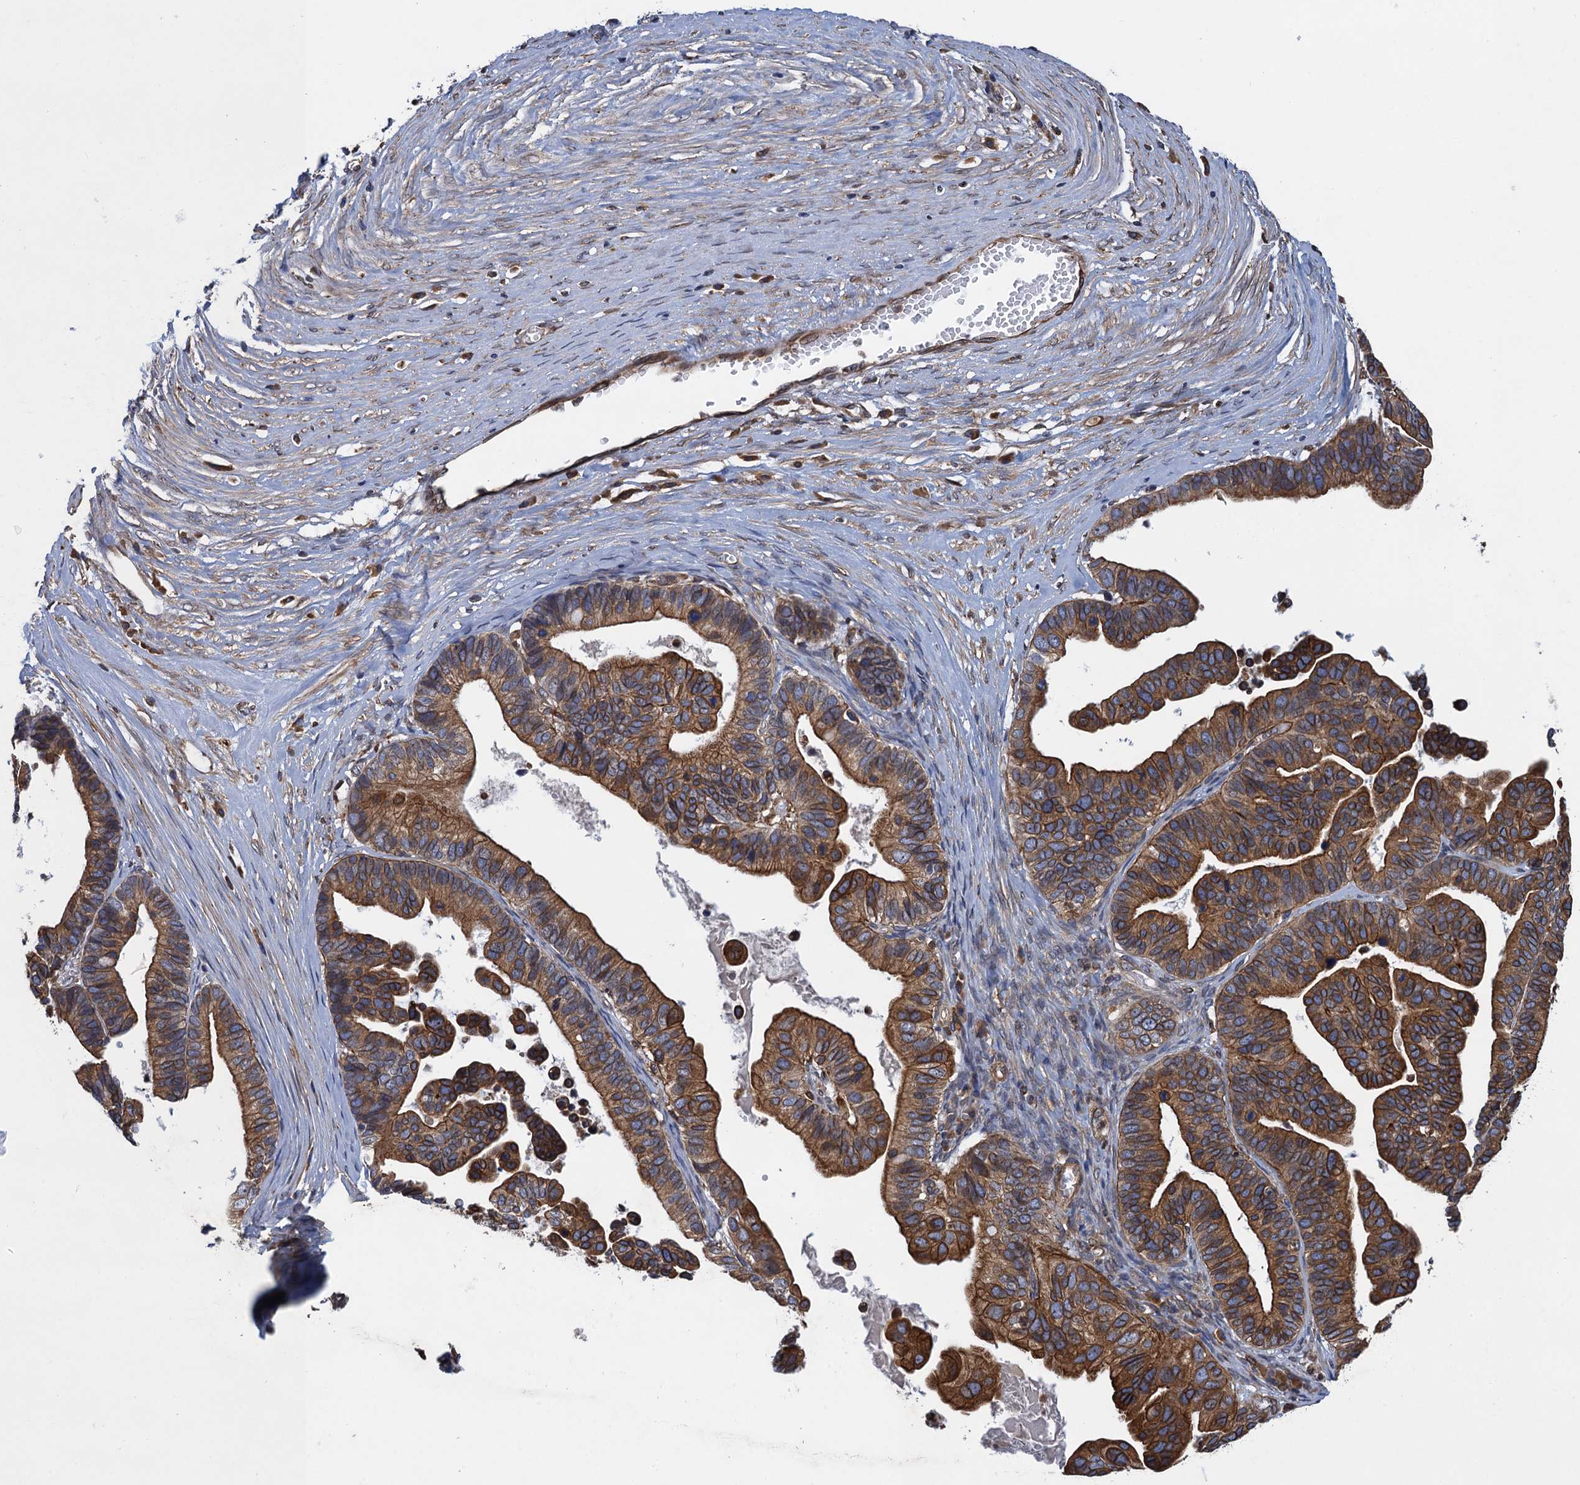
{"staining": {"intensity": "strong", "quantity": ">75%", "location": "cytoplasmic/membranous"}, "tissue": "ovarian cancer", "cell_type": "Tumor cells", "image_type": "cancer", "snomed": [{"axis": "morphology", "description": "Cystadenocarcinoma, serous, NOS"}, {"axis": "topography", "description": "Ovary"}], "caption": "Brown immunohistochemical staining in ovarian cancer (serous cystadenocarcinoma) exhibits strong cytoplasmic/membranous staining in approximately >75% of tumor cells. Ihc stains the protein in brown and the nuclei are stained blue.", "gene": "ARMC5", "patient": {"sex": "female", "age": 56}}